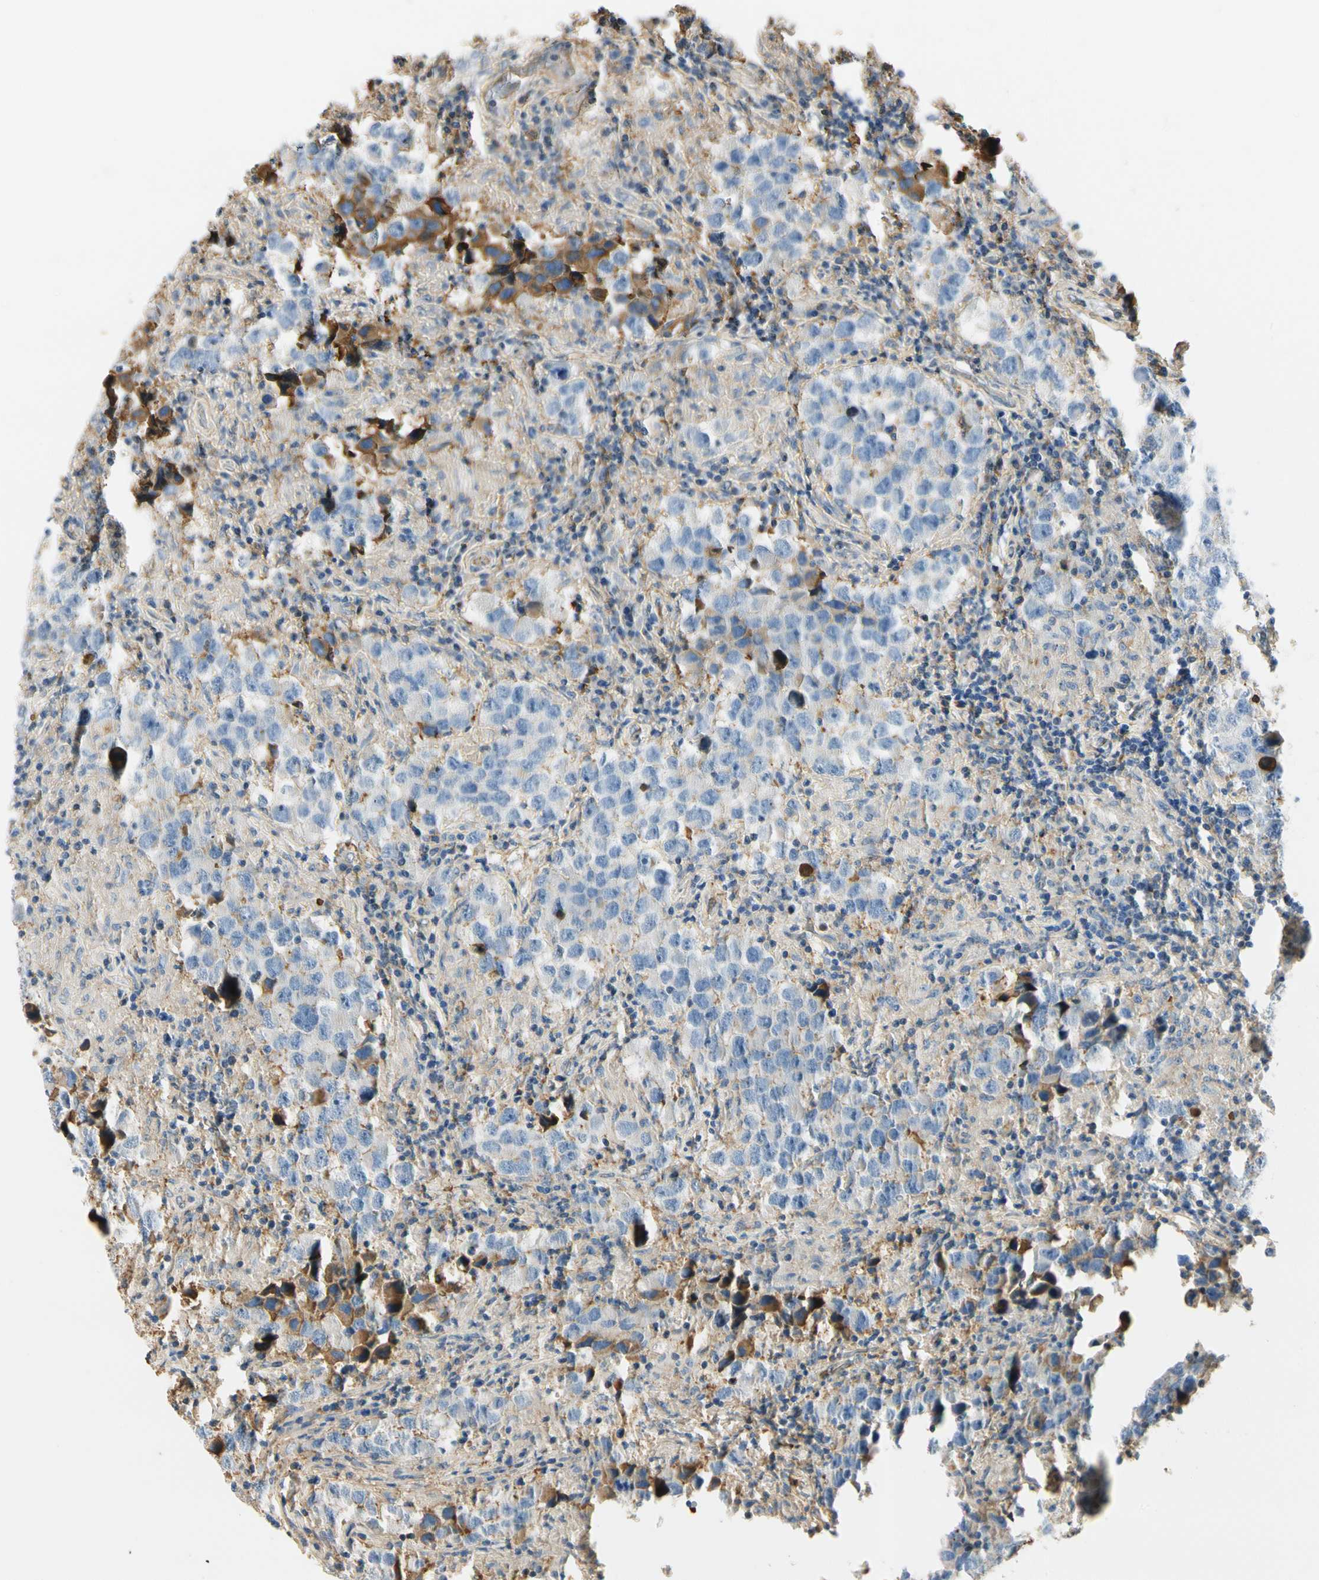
{"staining": {"intensity": "moderate", "quantity": "<25%", "location": "cytoplasmic/membranous"}, "tissue": "testis cancer", "cell_type": "Tumor cells", "image_type": "cancer", "snomed": [{"axis": "morphology", "description": "Carcinoma, Embryonal, NOS"}, {"axis": "topography", "description": "Testis"}], "caption": "Brown immunohistochemical staining in testis cancer exhibits moderate cytoplasmic/membranous expression in about <25% of tumor cells.", "gene": "LAMB3", "patient": {"sex": "male", "age": 21}}